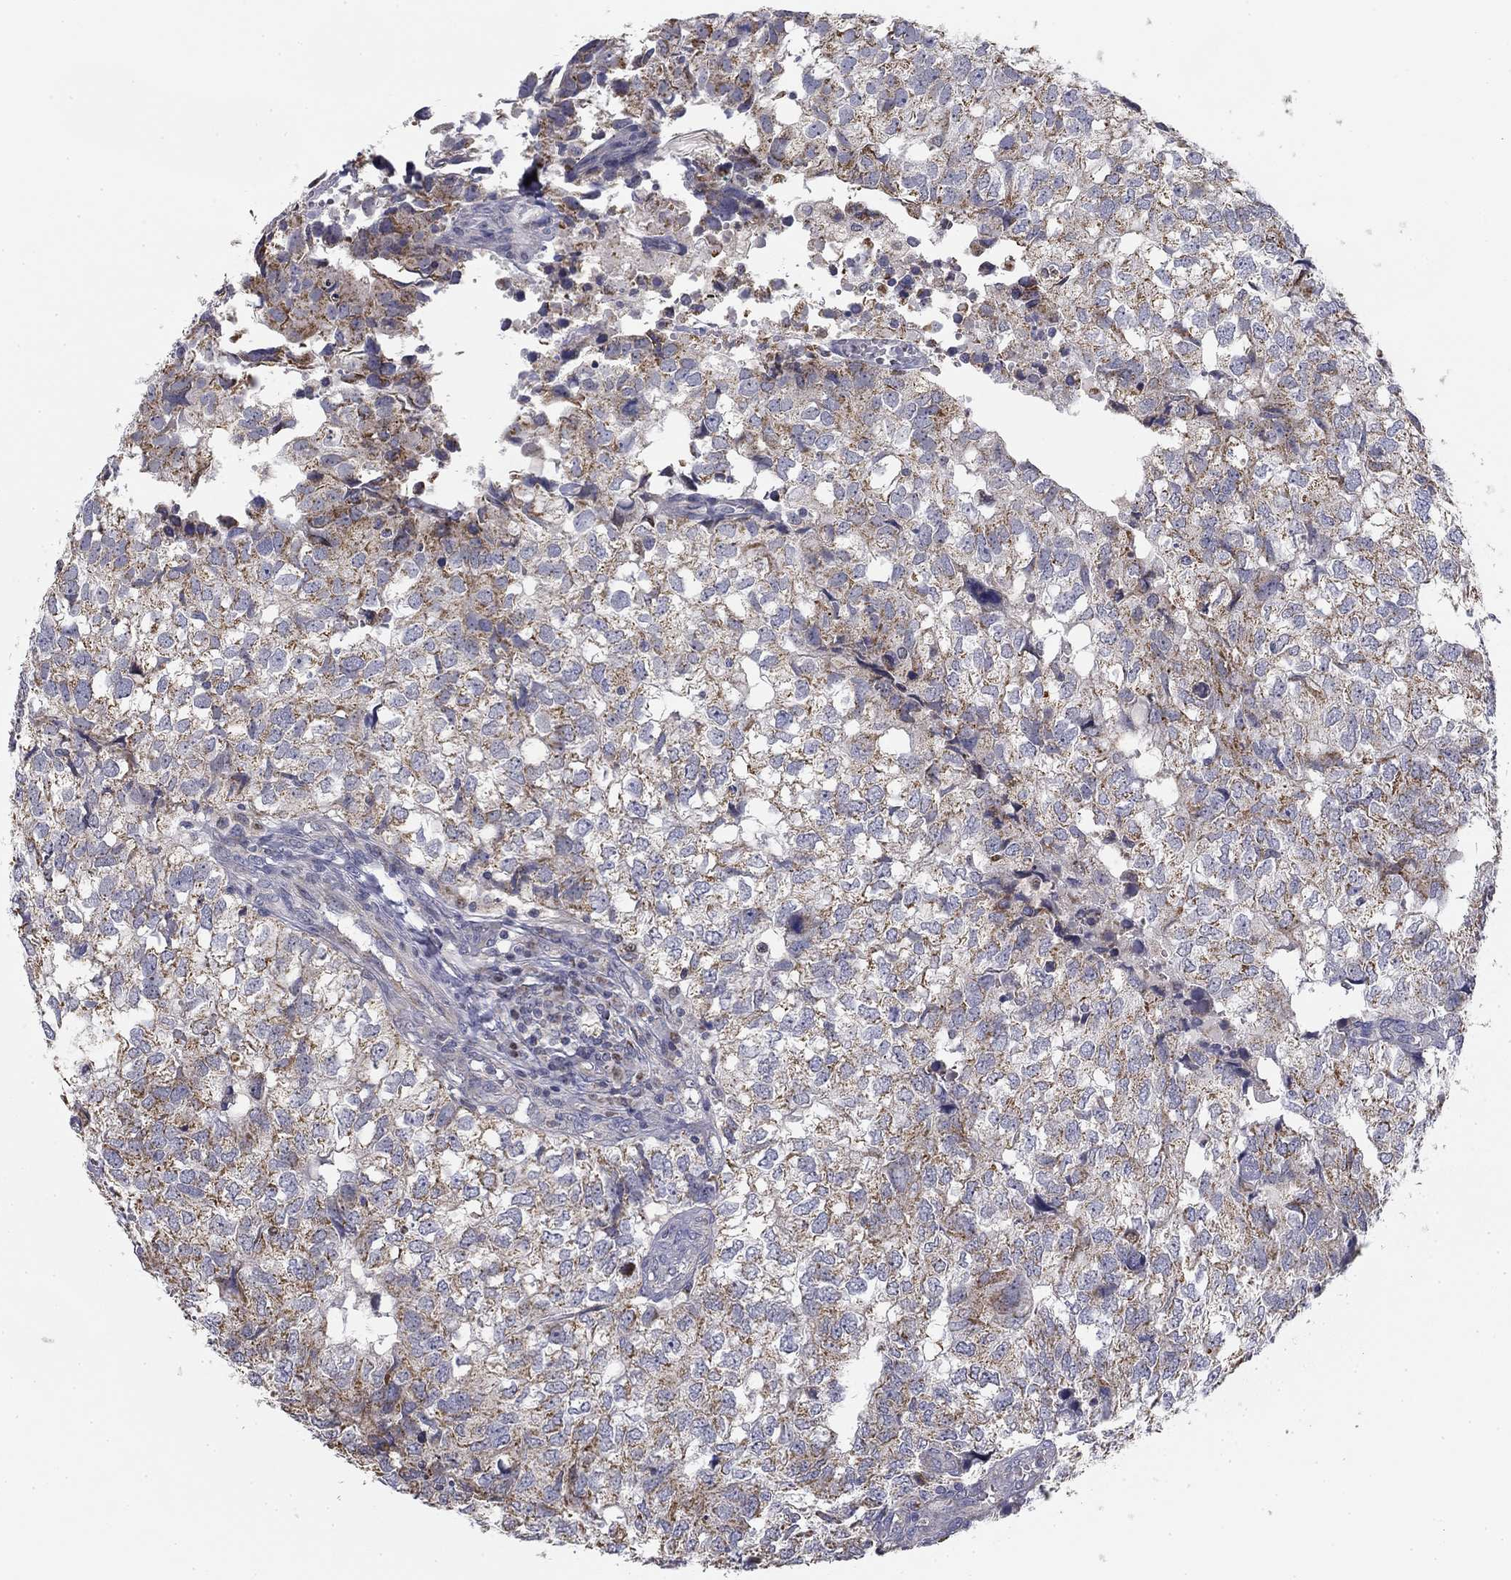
{"staining": {"intensity": "weak", "quantity": ">75%", "location": "cytoplasmic/membranous"}, "tissue": "breast cancer", "cell_type": "Tumor cells", "image_type": "cancer", "snomed": [{"axis": "morphology", "description": "Duct carcinoma"}, {"axis": "topography", "description": "Breast"}], "caption": "Weak cytoplasmic/membranous protein expression is present in approximately >75% of tumor cells in intraductal carcinoma (breast).", "gene": "SLC2A9", "patient": {"sex": "female", "age": 30}}